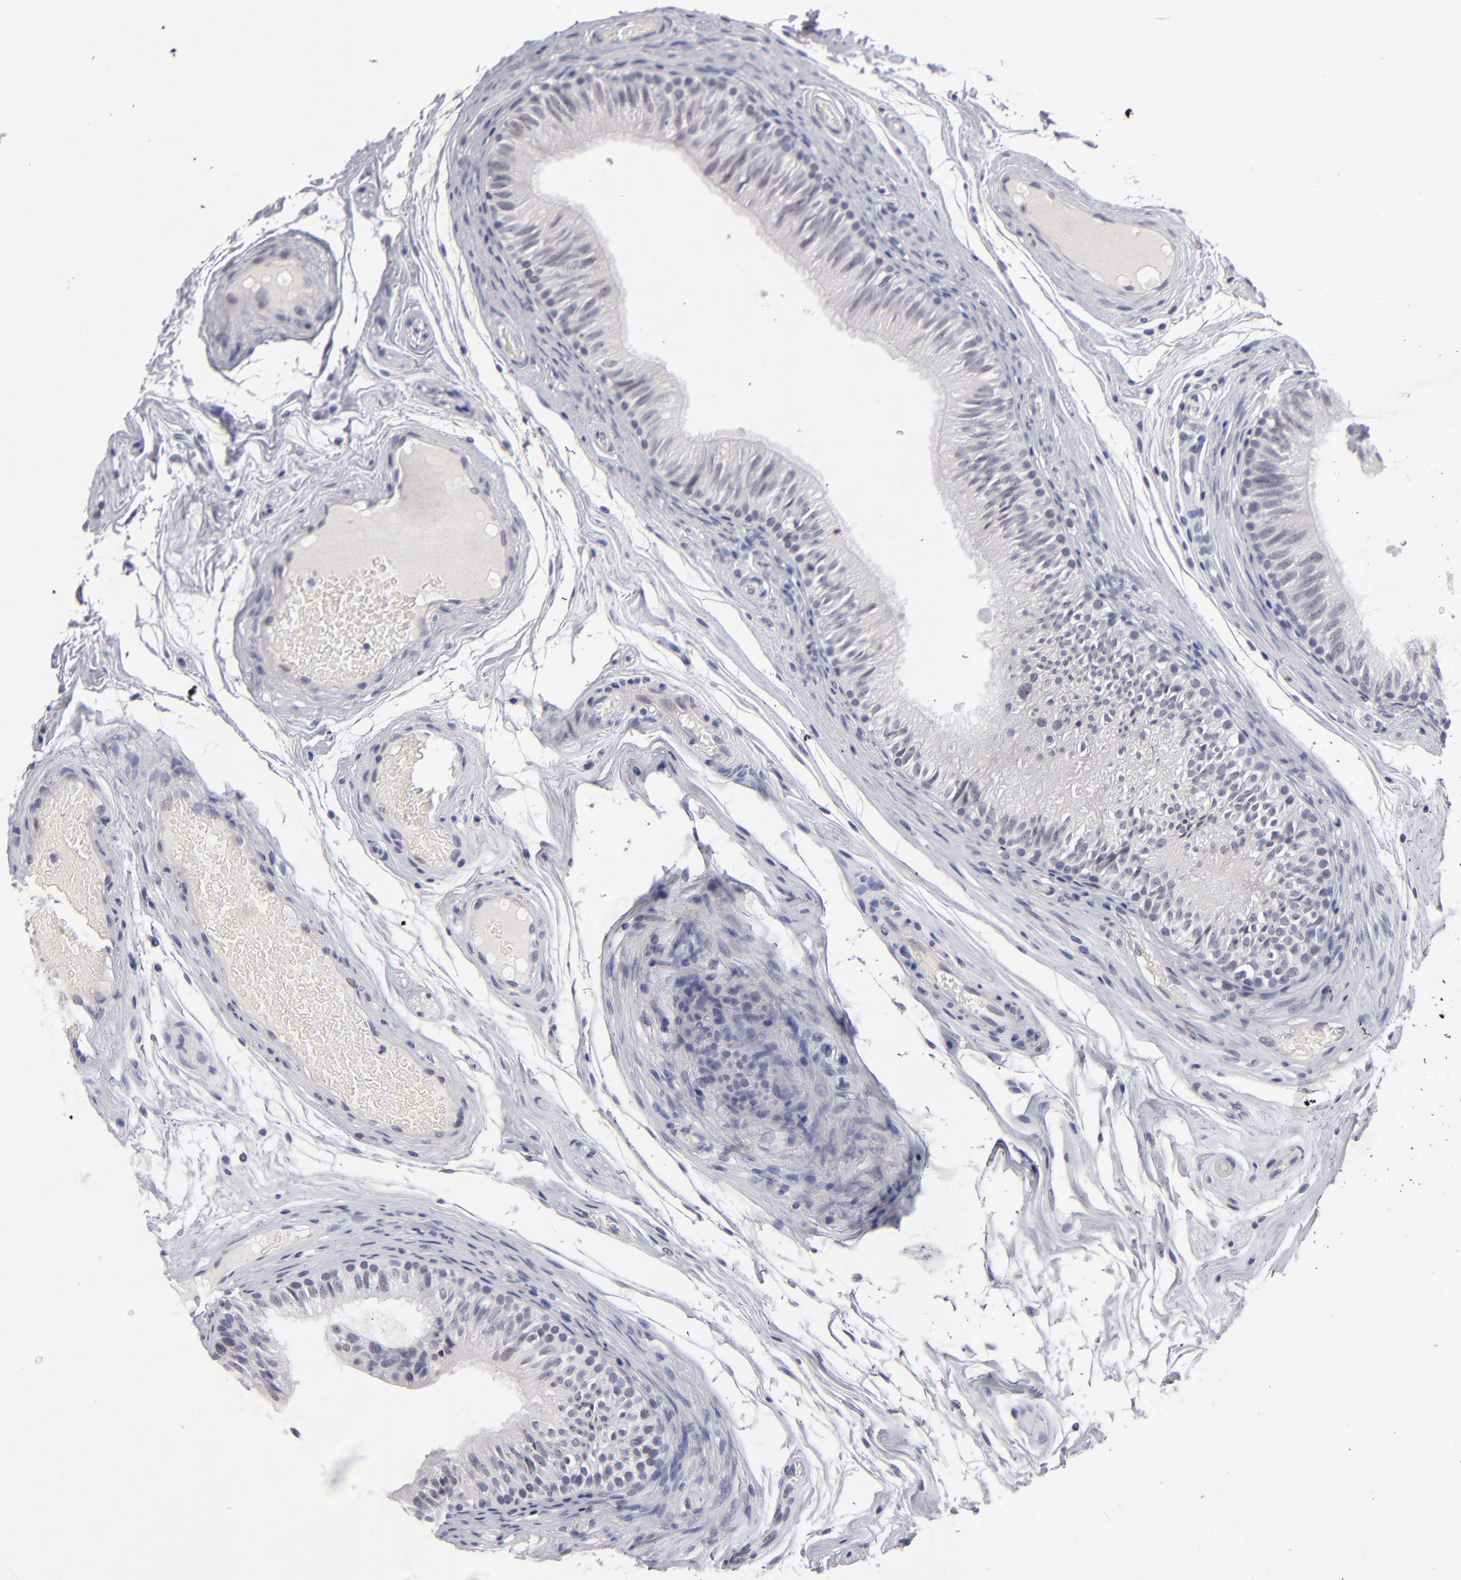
{"staining": {"intensity": "negative", "quantity": "none", "location": "none"}, "tissue": "epididymis", "cell_type": "Glandular cells", "image_type": "normal", "snomed": [{"axis": "morphology", "description": "Normal tissue, NOS"}, {"axis": "topography", "description": "Testis"}, {"axis": "topography", "description": "Epididymis"}], "caption": "An IHC histopathology image of unremarkable epididymis is shown. There is no staining in glandular cells of epididymis.", "gene": "TEX11", "patient": {"sex": "male", "age": 36}}